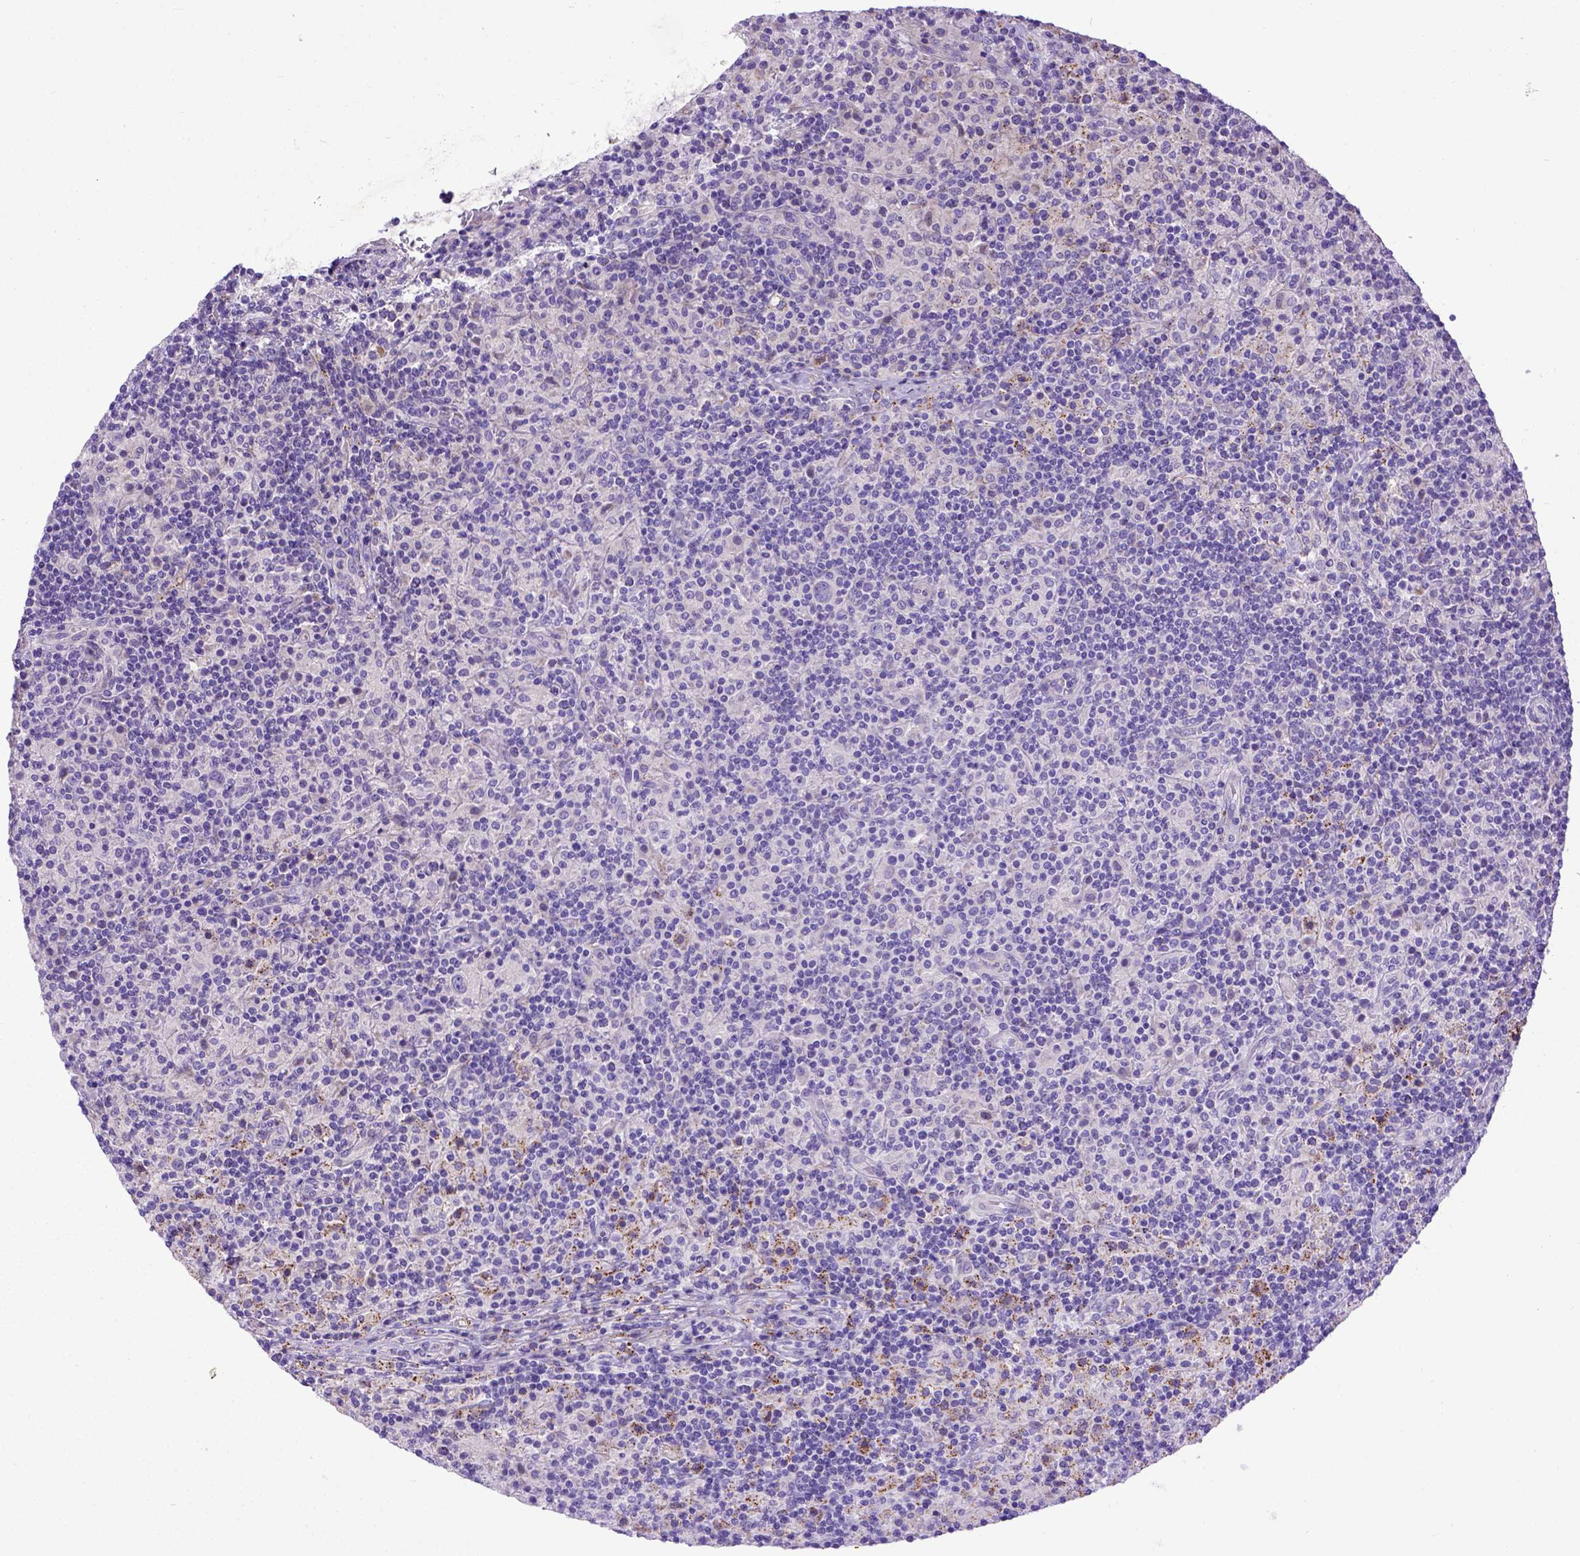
{"staining": {"intensity": "negative", "quantity": "none", "location": "none"}, "tissue": "lymphoma", "cell_type": "Tumor cells", "image_type": "cancer", "snomed": [{"axis": "morphology", "description": "Hodgkin's disease, NOS"}, {"axis": "topography", "description": "Lymph node"}], "caption": "High power microscopy micrograph of an IHC image of lymphoma, revealing no significant staining in tumor cells. The staining was performed using DAB to visualize the protein expression in brown, while the nuclei were stained in blue with hematoxylin (Magnification: 20x).", "gene": "CFAP300", "patient": {"sex": "male", "age": 70}}